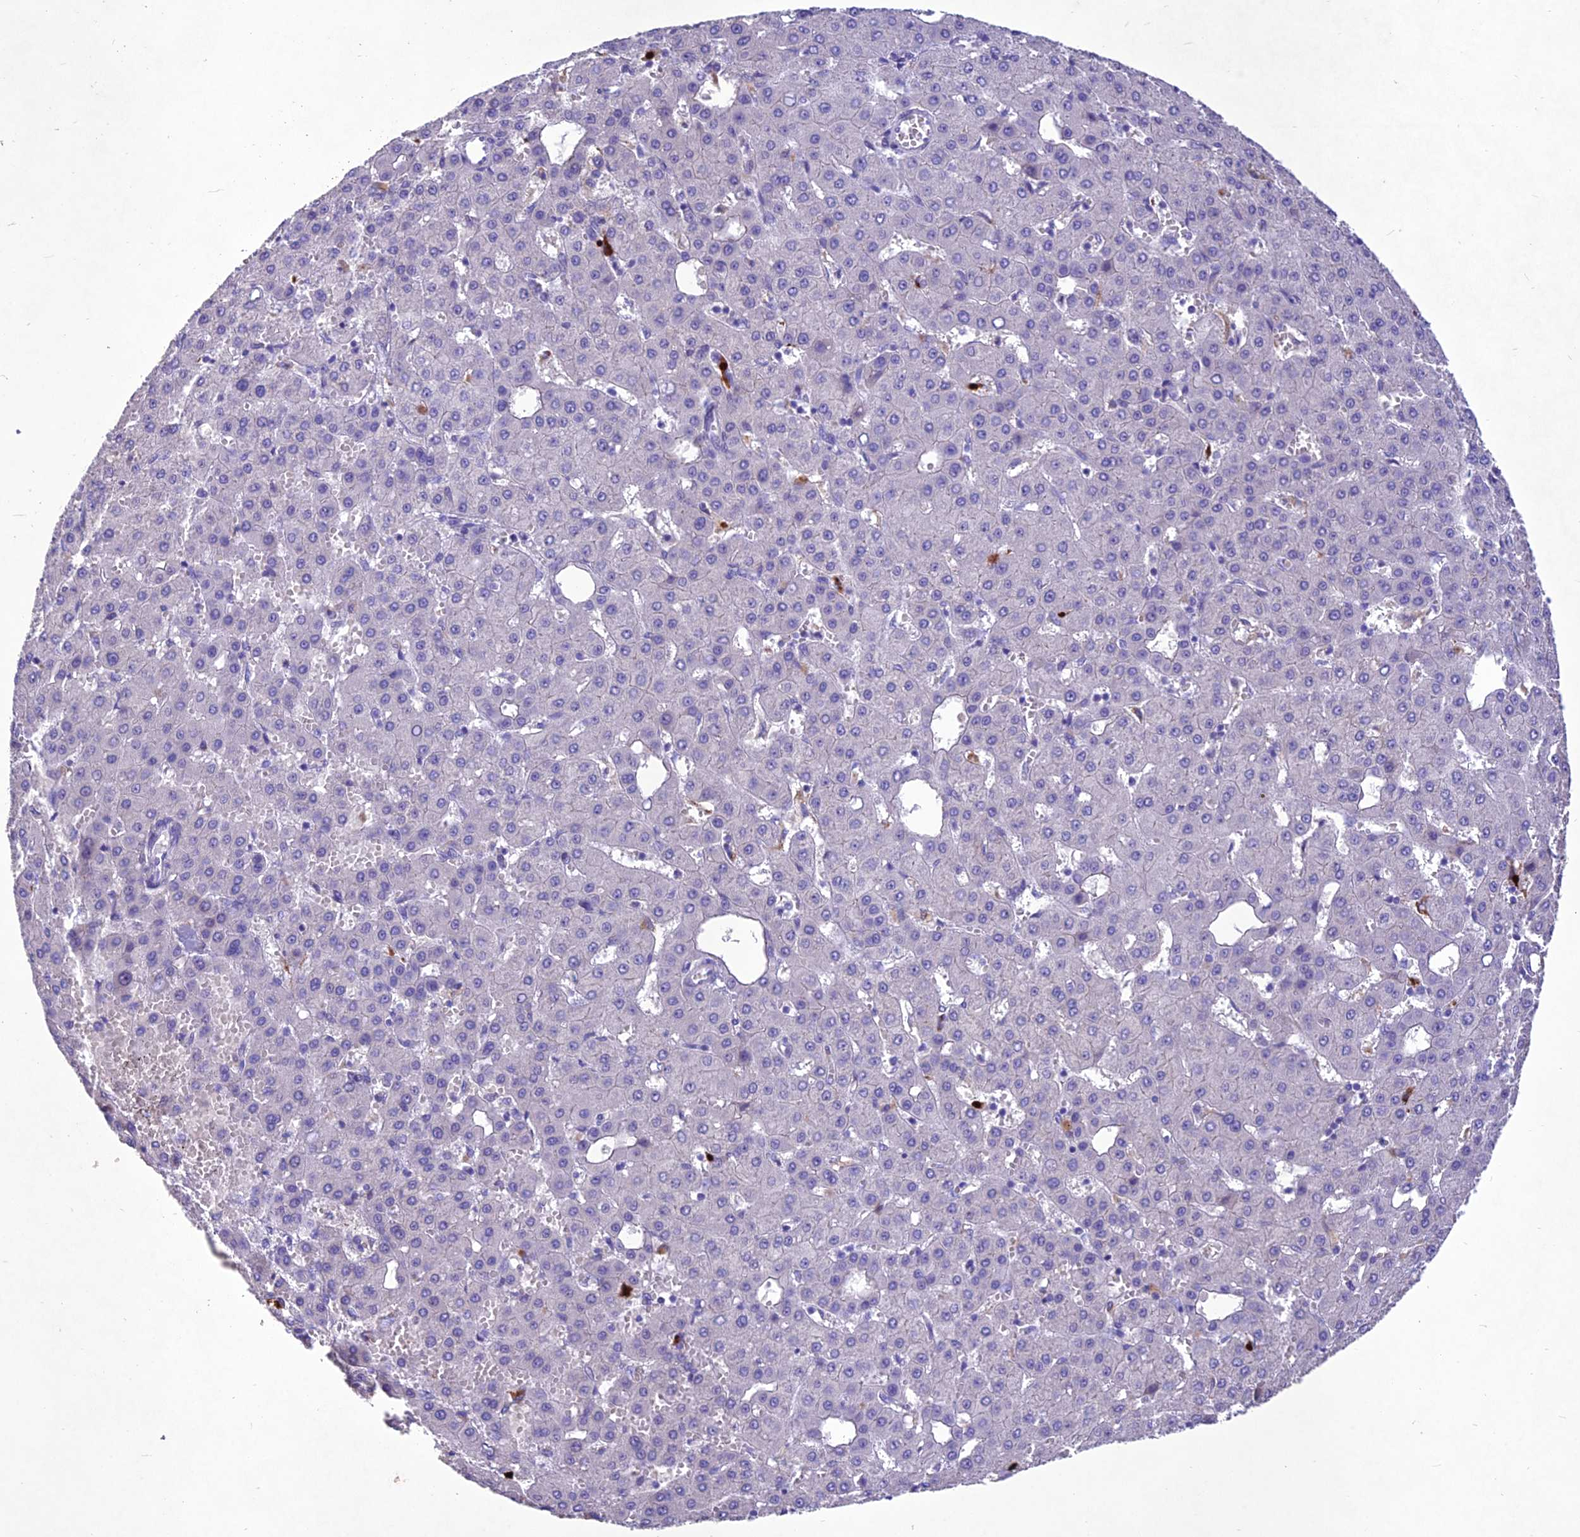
{"staining": {"intensity": "negative", "quantity": "none", "location": "none"}, "tissue": "liver cancer", "cell_type": "Tumor cells", "image_type": "cancer", "snomed": [{"axis": "morphology", "description": "Carcinoma, Hepatocellular, NOS"}, {"axis": "topography", "description": "Liver"}], "caption": "High power microscopy photomicrograph of an IHC micrograph of liver cancer, revealing no significant positivity in tumor cells.", "gene": "IFT172", "patient": {"sex": "male", "age": 47}}